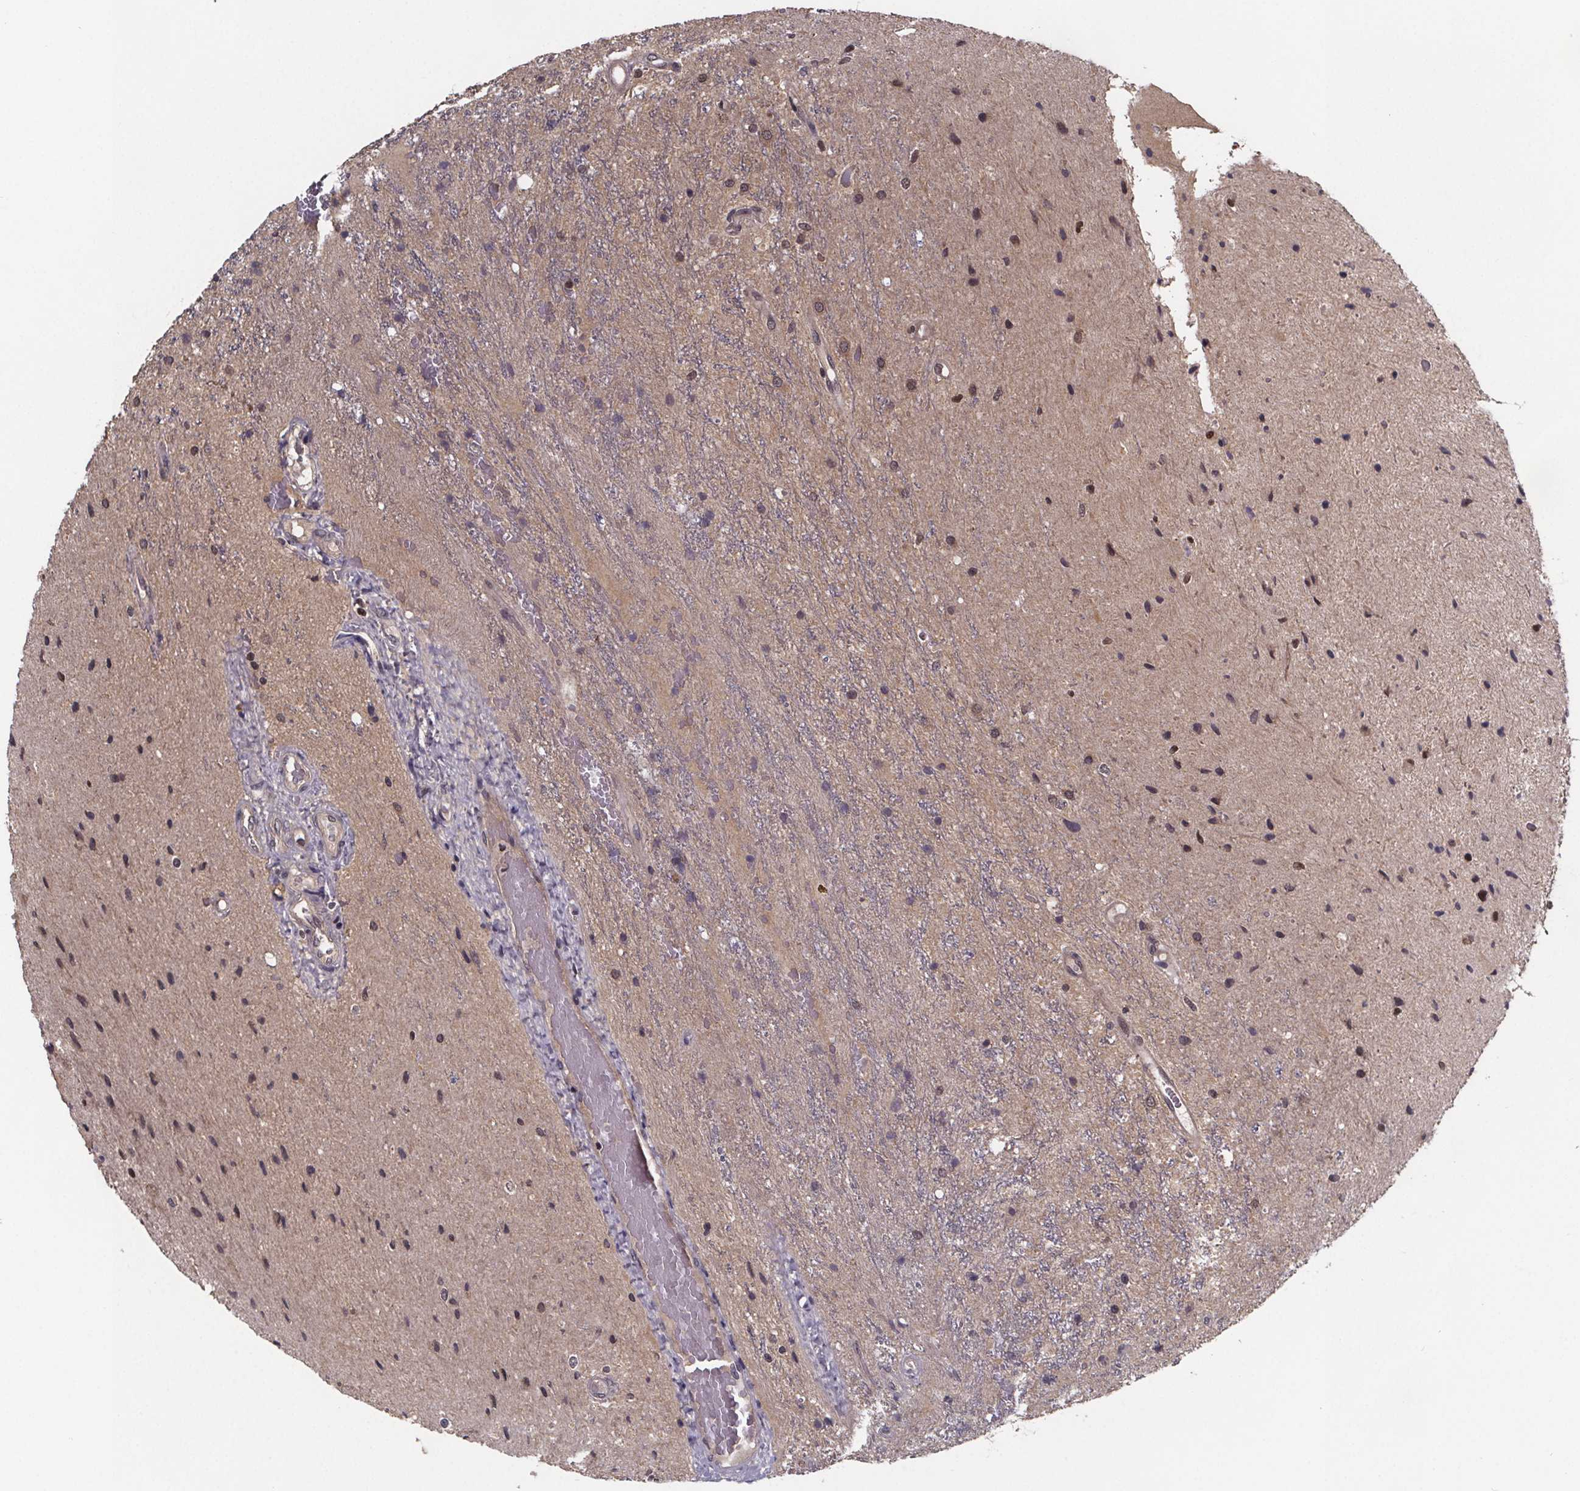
{"staining": {"intensity": "weak", "quantity": "<25%", "location": "nuclear"}, "tissue": "glioma", "cell_type": "Tumor cells", "image_type": "cancer", "snomed": [{"axis": "morphology", "description": "Glioma, malignant, Low grade"}, {"axis": "topography", "description": "Cerebellum"}], "caption": "This is an immunohistochemistry (IHC) histopathology image of glioma. There is no staining in tumor cells.", "gene": "FN3KRP", "patient": {"sex": "female", "age": 14}}